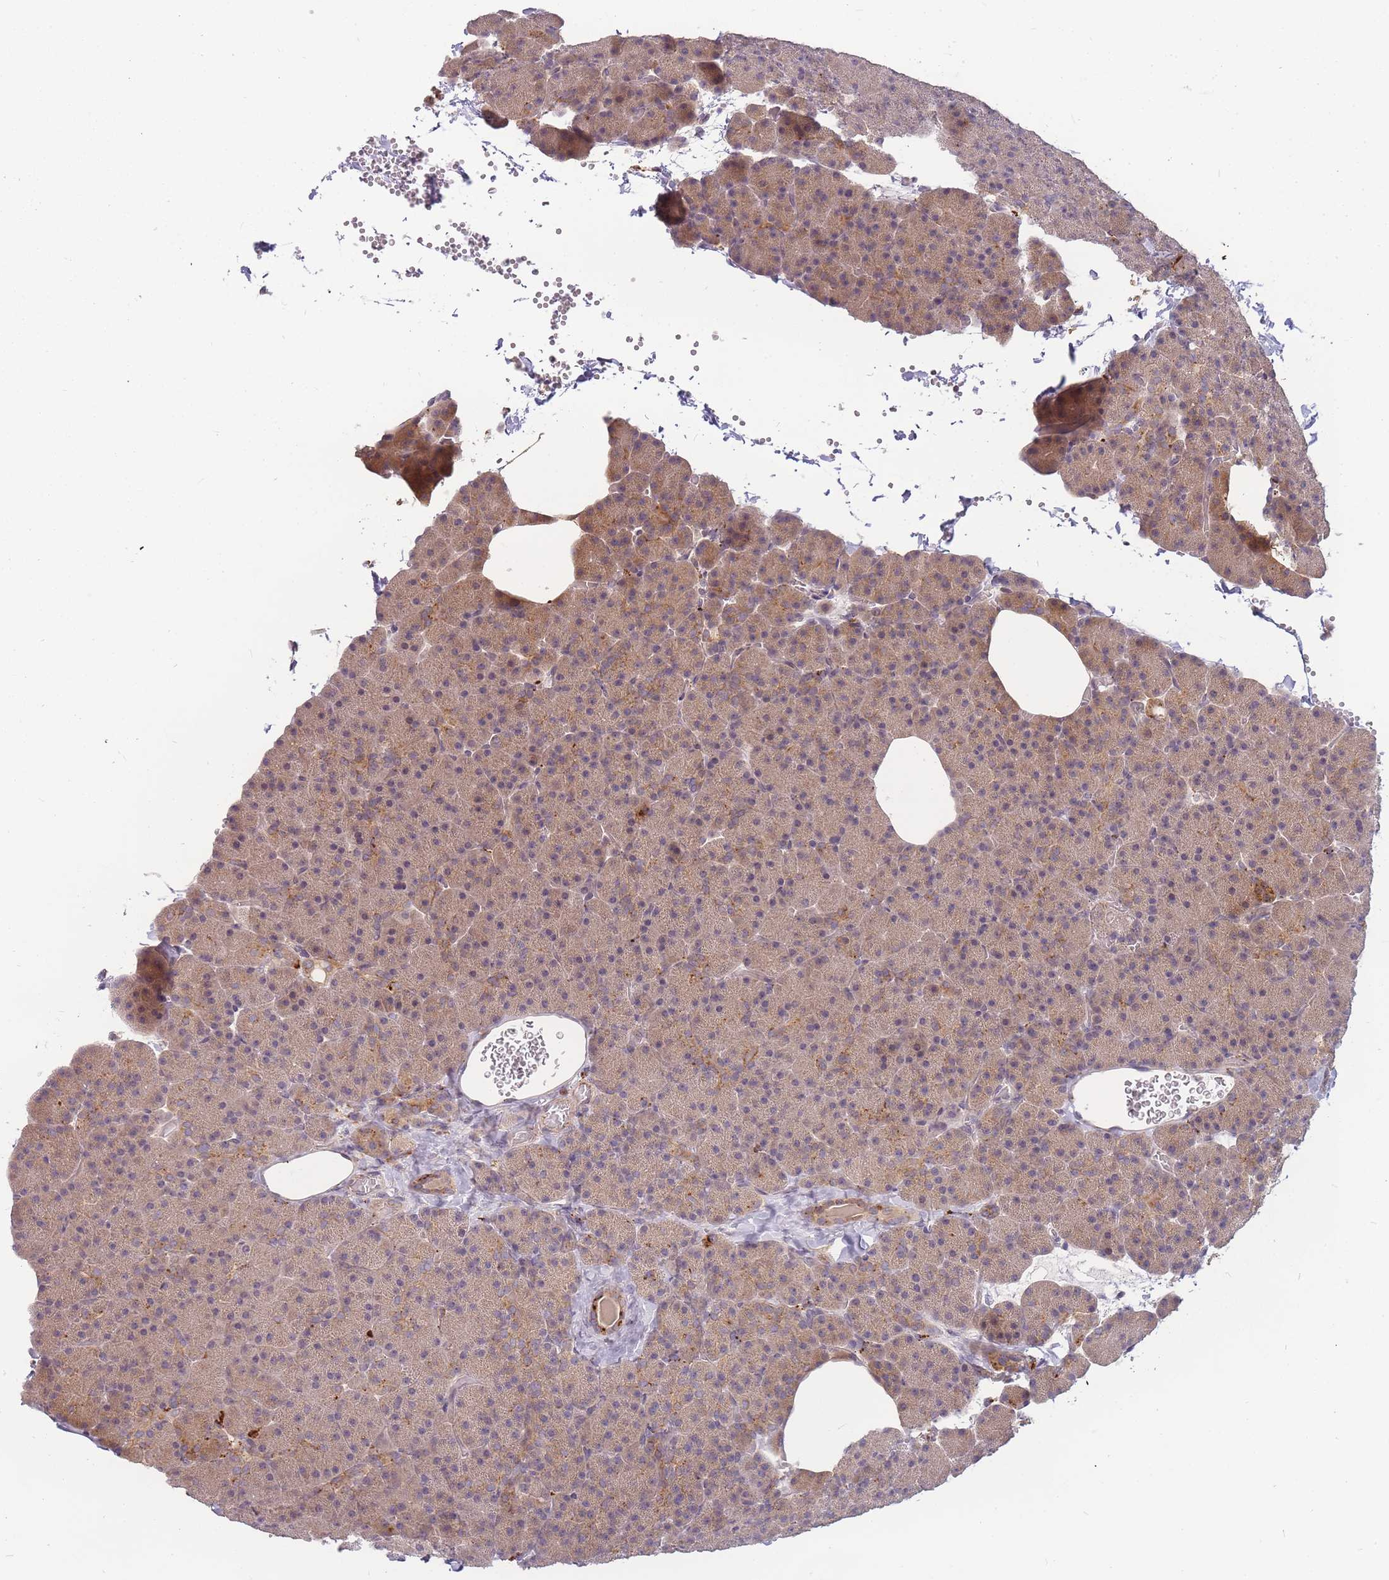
{"staining": {"intensity": "moderate", "quantity": ">75%", "location": "cytoplasmic/membranous"}, "tissue": "pancreas", "cell_type": "Exocrine glandular cells", "image_type": "normal", "snomed": [{"axis": "morphology", "description": "Normal tissue, NOS"}, {"axis": "morphology", "description": "Carcinoid, malignant, NOS"}, {"axis": "topography", "description": "Pancreas"}], "caption": "Approximately >75% of exocrine glandular cells in unremarkable pancreas reveal moderate cytoplasmic/membranous protein positivity as visualized by brown immunohistochemical staining.", "gene": "ATG5", "patient": {"sex": "female", "age": 35}}